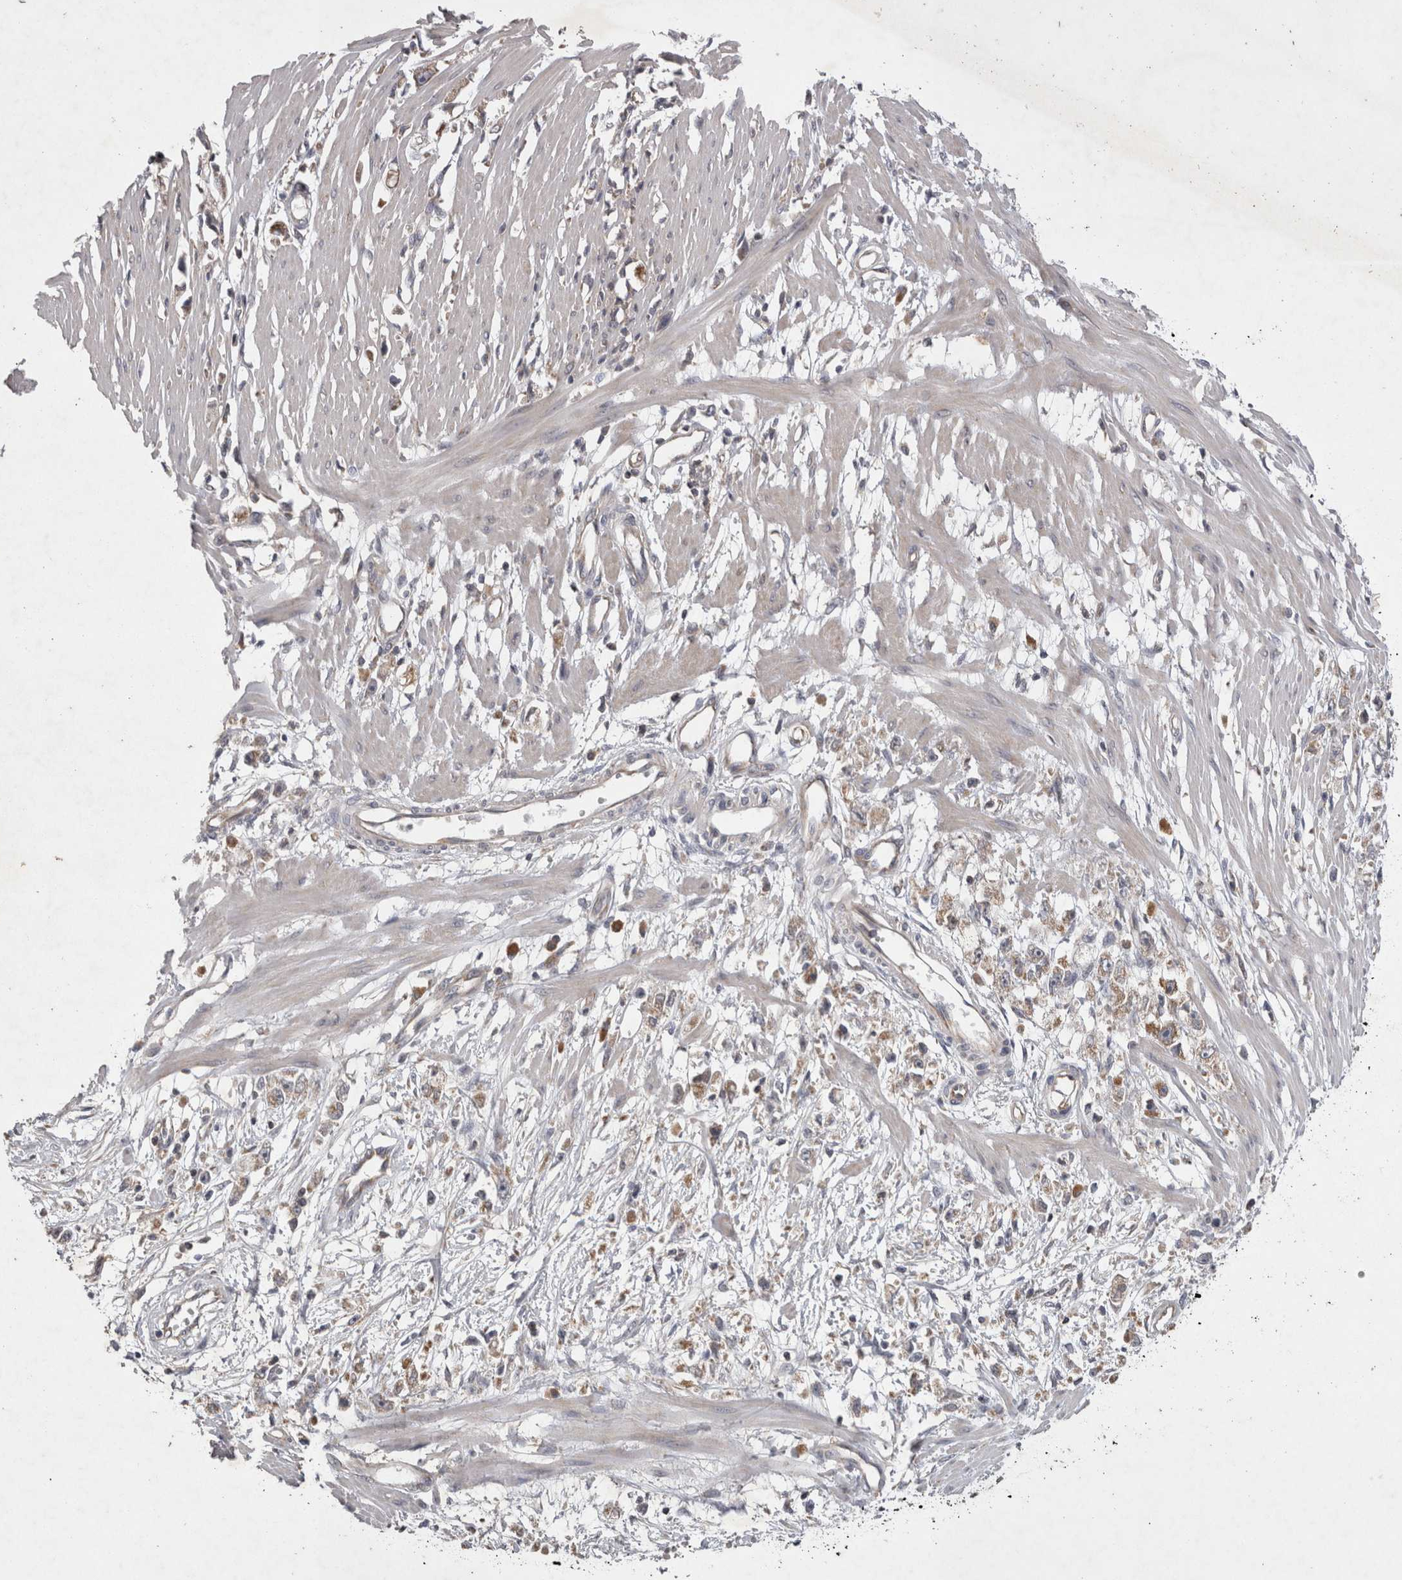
{"staining": {"intensity": "weak", "quantity": ">75%", "location": "cytoplasmic/membranous"}, "tissue": "stomach cancer", "cell_type": "Tumor cells", "image_type": "cancer", "snomed": [{"axis": "morphology", "description": "Adenocarcinoma, NOS"}, {"axis": "topography", "description": "Stomach"}], "caption": "Stomach cancer (adenocarcinoma) tissue exhibits weak cytoplasmic/membranous expression in about >75% of tumor cells, visualized by immunohistochemistry. (DAB IHC, brown staining for protein, blue staining for nuclei).", "gene": "TSPOAP1", "patient": {"sex": "female", "age": 59}}